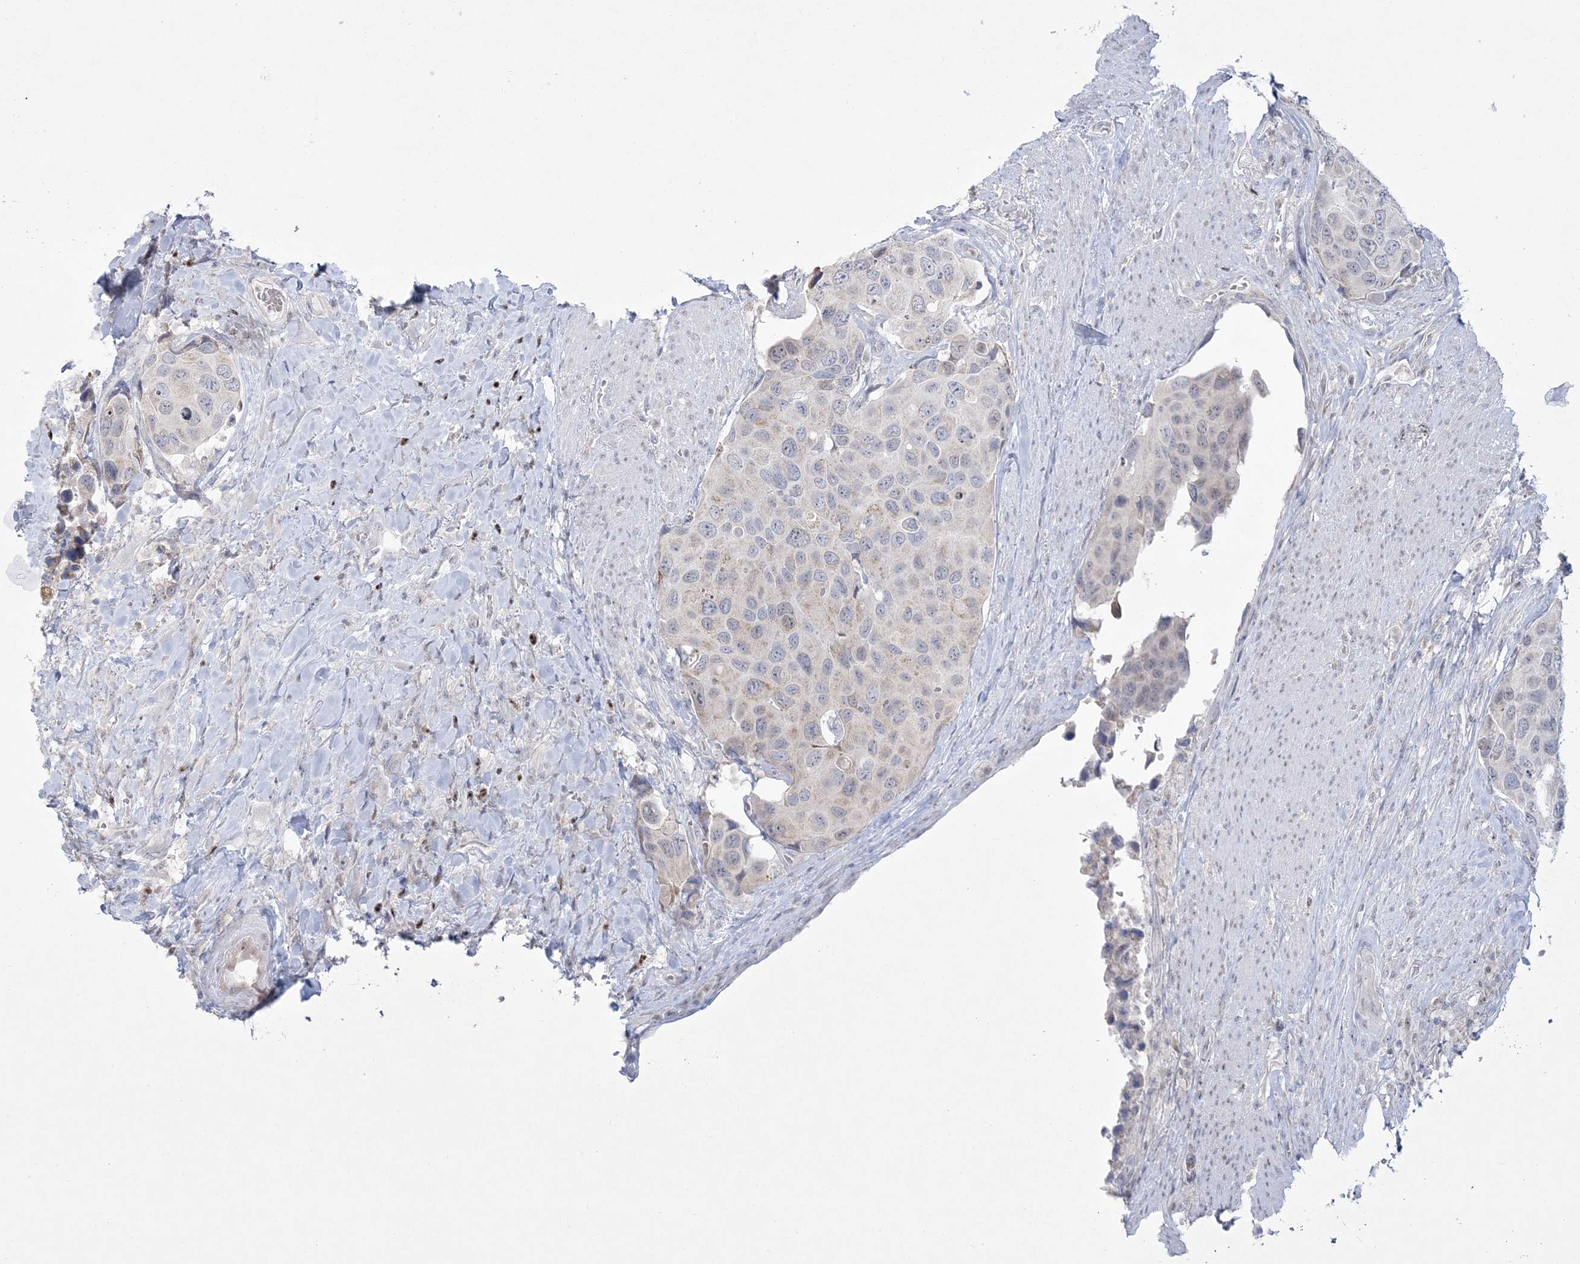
{"staining": {"intensity": "negative", "quantity": "none", "location": "none"}, "tissue": "urothelial cancer", "cell_type": "Tumor cells", "image_type": "cancer", "snomed": [{"axis": "morphology", "description": "Urothelial carcinoma, High grade"}, {"axis": "topography", "description": "Urinary bladder"}], "caption": "Micrograph shows no protein positivity in tumor cells of urothelial cancer tissue.", "gene": "WDR27", "patient": {"sex": "male", "age": 74}}